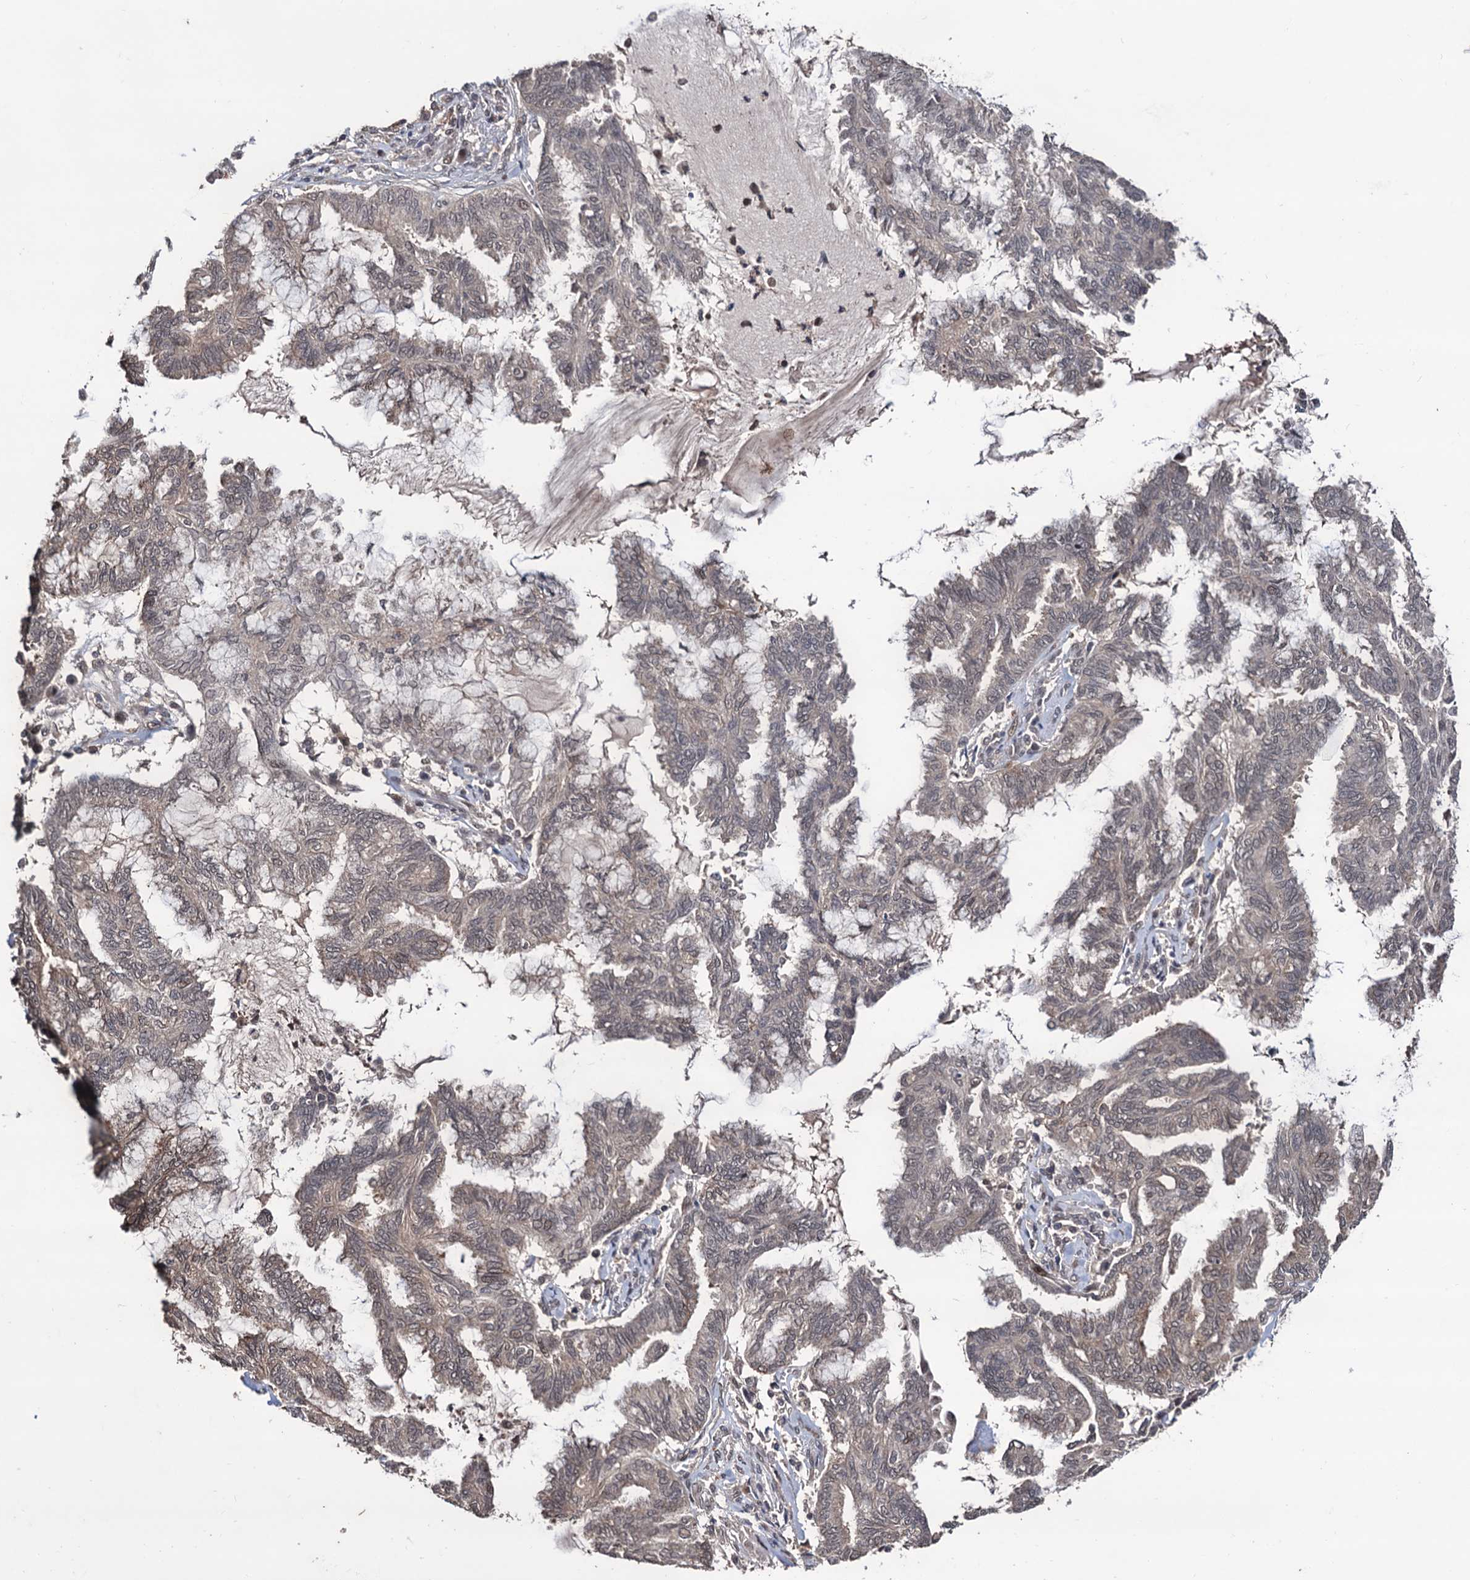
{"staining": {"intensity": "weak", "quantity": "<25%", "location": "cytoplasmic/membranous"}, "tissue": "endometrial cancer", "cell_type": "Tumor cells", "image_type": "cancer", "snomed": [{"axis": "morphology", "description": "Adenocarcinoma, NOS"}, {"axis": "topography", "description": "Endometrium"}], "caption": "Immunohistochemistry micrograph of endometrial cancer (adenocarcinoma) stained for a protein (brown), which displays no positivity in tumor cells.", "gene": "KLF5", "patient": {"sex": "female", "age": 86}}